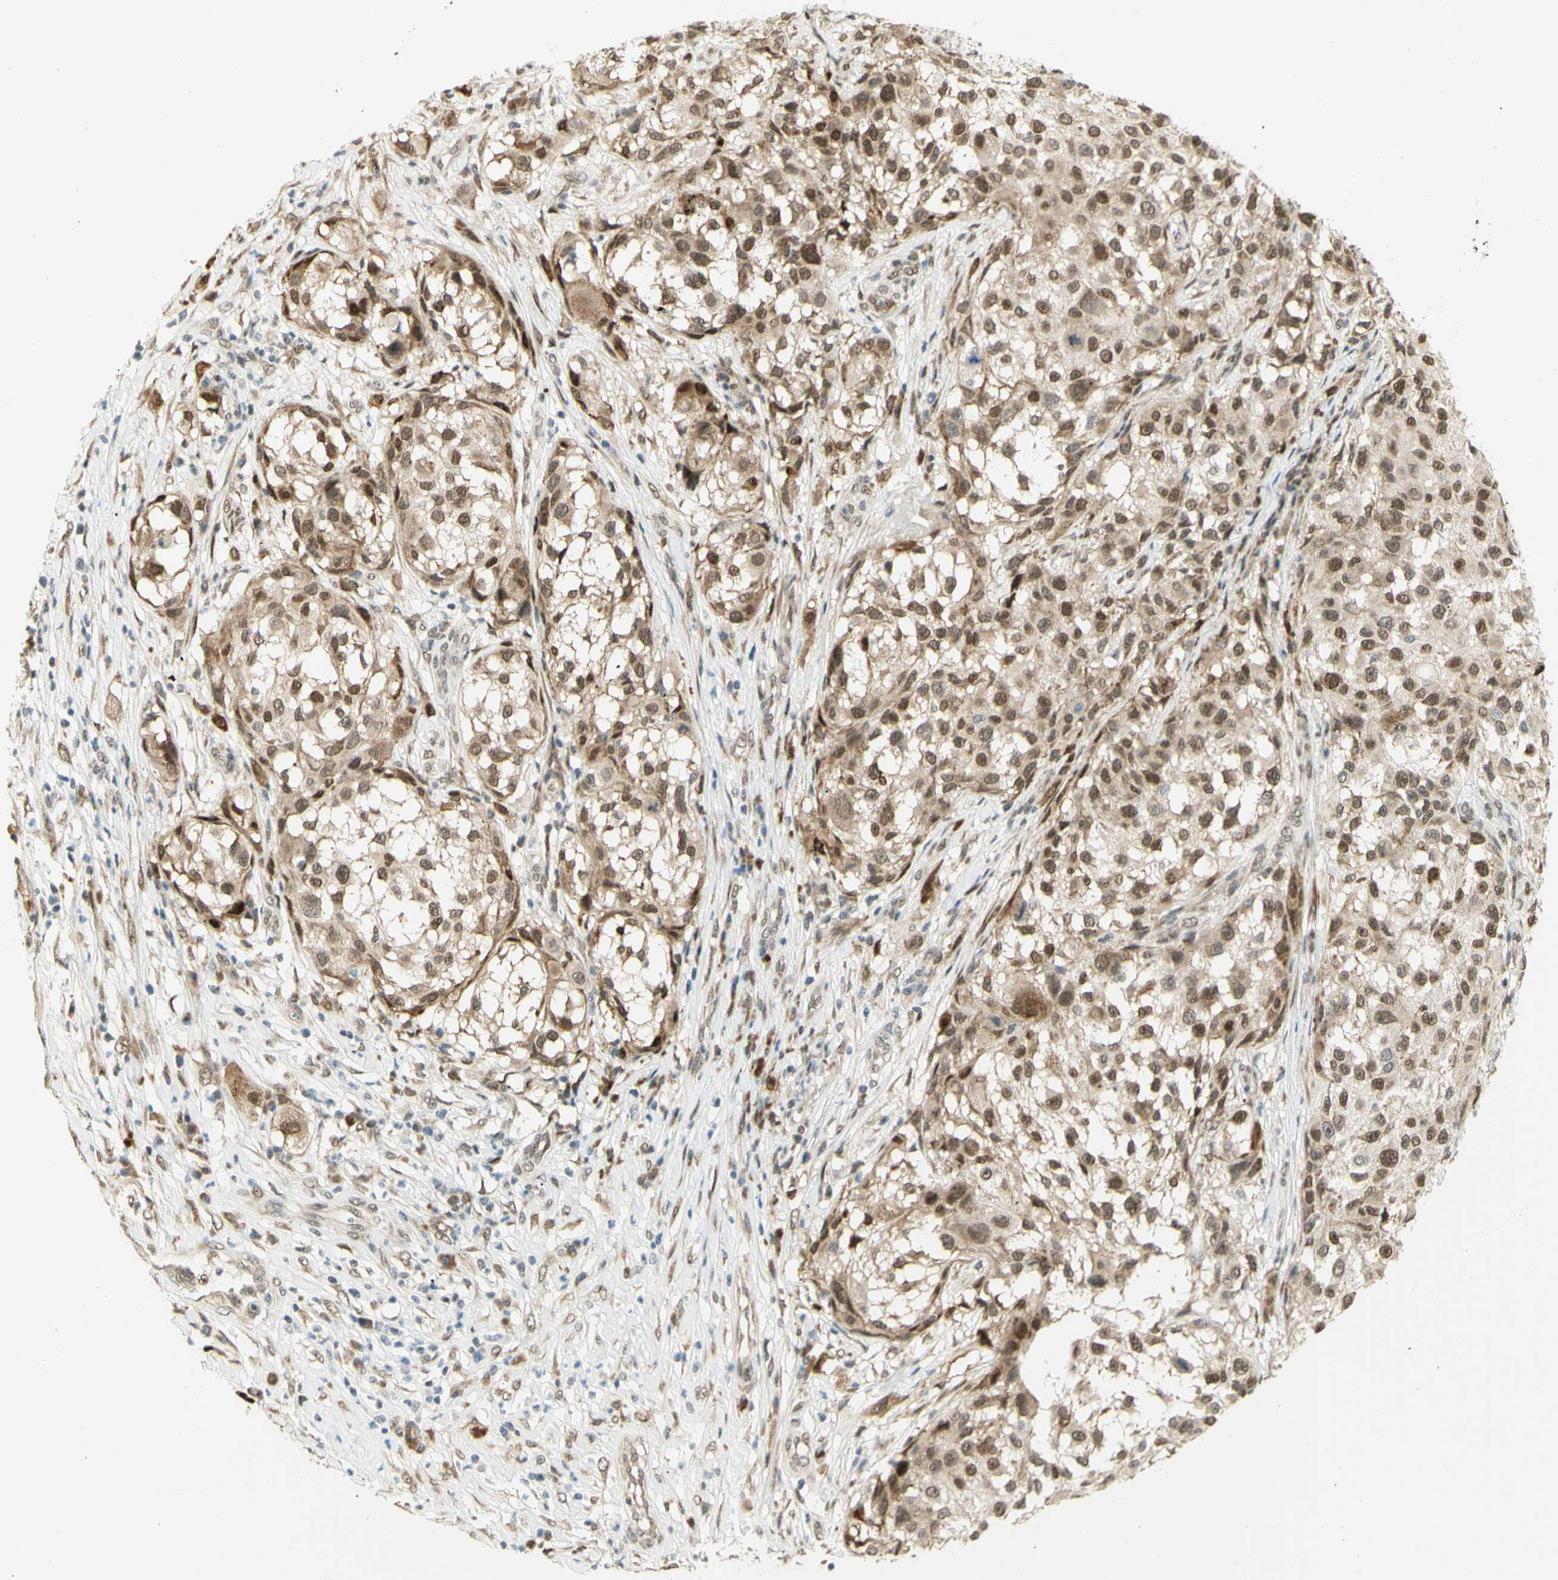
{"staining": {"intensity": "moderate", "quantity": ">75%", "location": "cytoplasmic/membranous,nuclear"}, "tissue": "melanoma", "cell_type": "Tumor cells", "image_type": "cancer", "snomed": [{"axis": "morphology", "description": "Necrosis, NOS"}, {"axis": "morphology", "description": "Malignant melanoma, NOS"}, {"axis": "topography", "description": "Skin"}], "caption": "Immunohistochemical staining of human melanoma reveals medium levels of moderate cytoplasmic/membranous and nuclear positivity in about >75% of tumor cells.", "gene": "DDX1", "patient": {"sex": "female", "age": 87}}